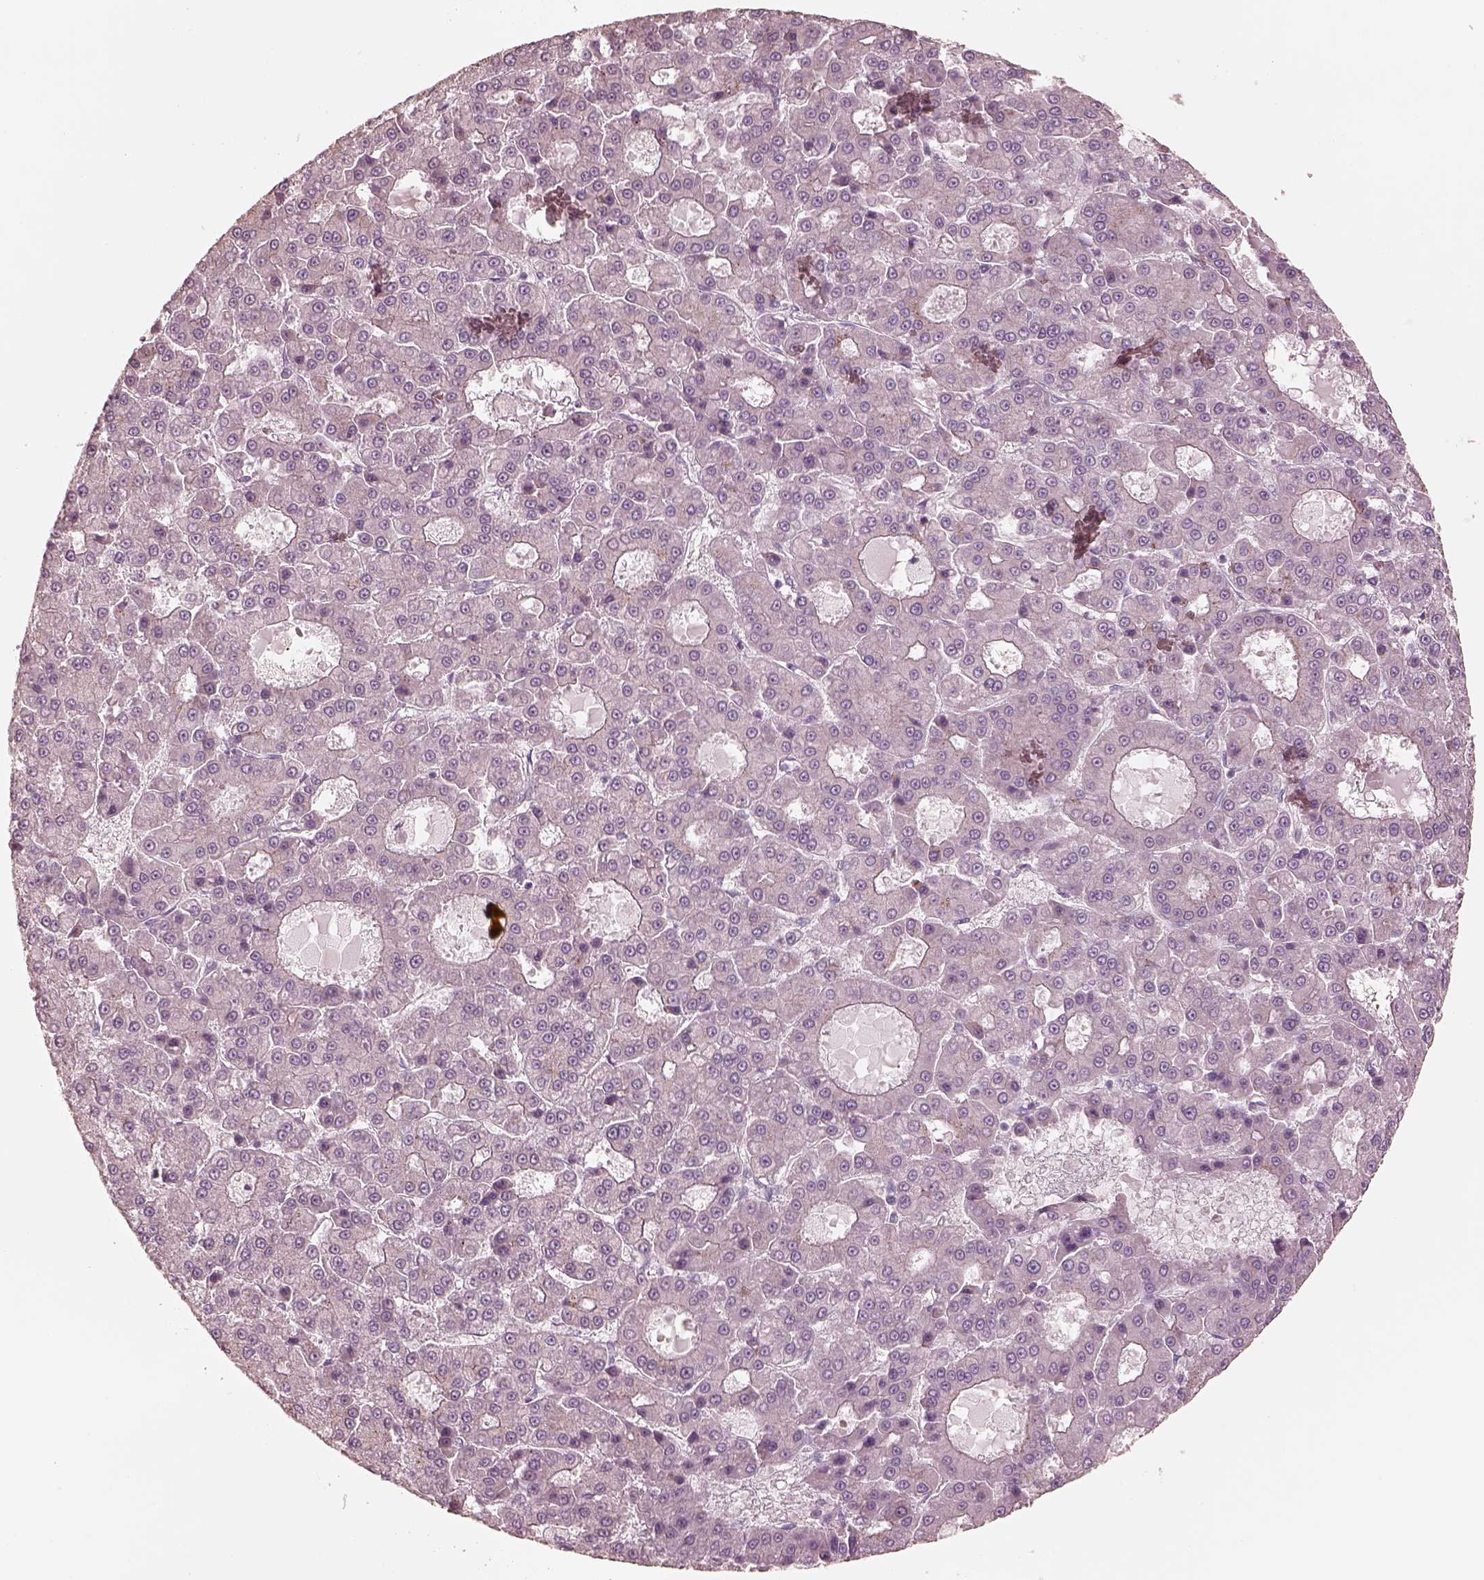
{"staining": {"intensity": "negative", "quantity": "none", "location": "none"}, "tissue": "liver cancer", "cell_type": "Tumor cells", "image_type": "cancer", "snomed": [{"axis": "morphology", "description": "Carcinoma, Hepatocellular, NOS"}, {"axis": "topography", "description": "Liver"}], "caption": "Immunohistochemistry of liver cancer displays no staining in tumor cells. (Stains: DAB (3,3'-diaminobenzidine) immunohistochemistry with hematoxylin counter stain, Microscopy: brightfield microscopy at high magnification).", "gene": "RAB3C", "patient": {"sex": "male", "age": 70}}